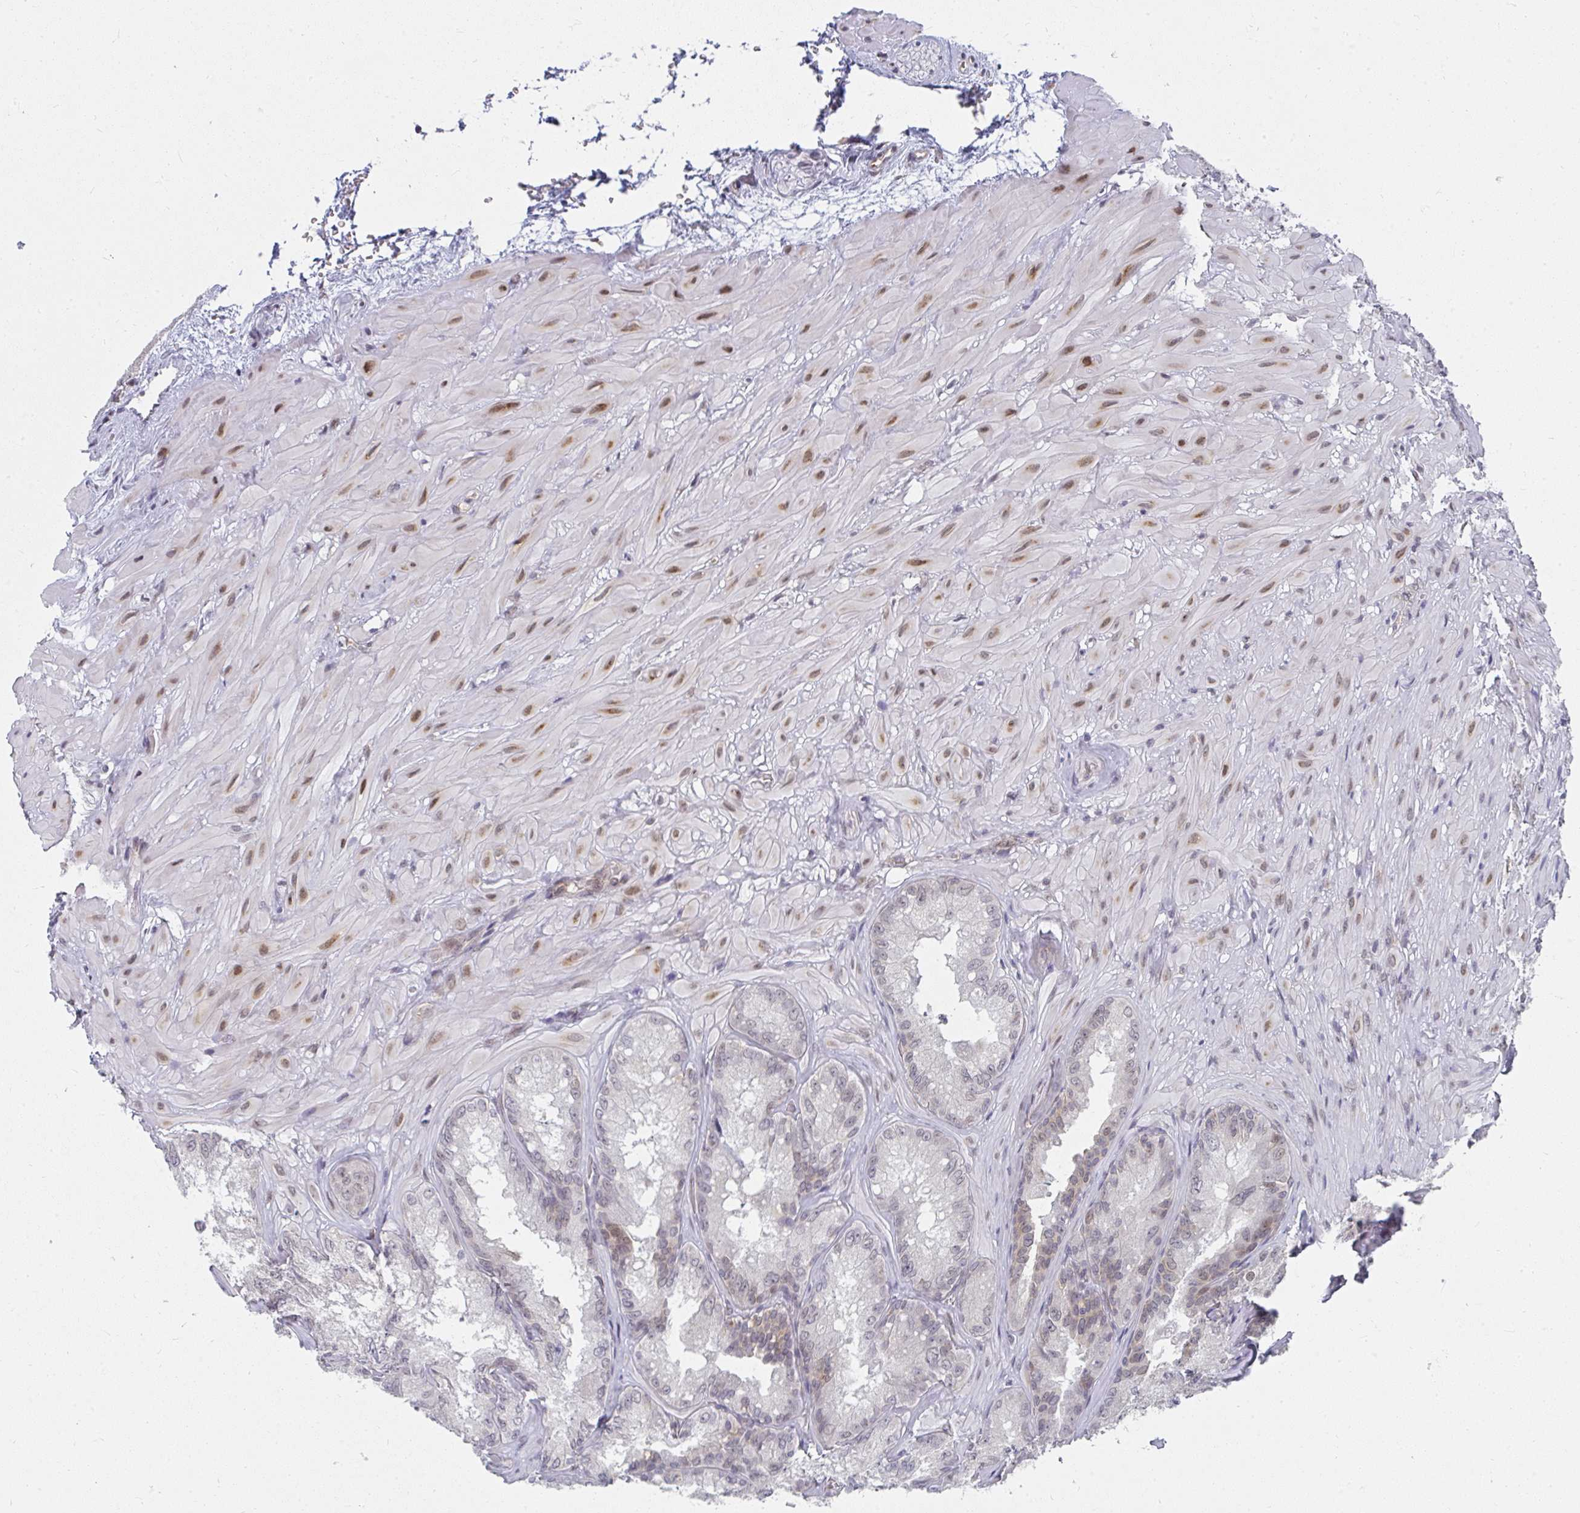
{"staining": {"intensity": "moderate", "quantity": "25%-75%", "location": "cytoplasmic/membranous,nuclear"}, "tissue": "seminal vesicle", "cell_type": "Glandular cells", "image_type": "normal", "snomed": [{"axis": "morphology", "description": "Normal tissue, NOS"}, {"axis": "topography", "description": "Seminal veicle"}], "caption": "Immunohistochemical staining of unremarkable human seminal vesicle exhibits 25%-75% levels of moderate cytoplasmic/membranous,nuclear protein staining in about 25%-75% of glandular cells. (brown staining indicates protein expression, while blue staining denotes nuclei).", "gene": "SYNCRIP", "patient": {"sex": "male", "age": 47}}